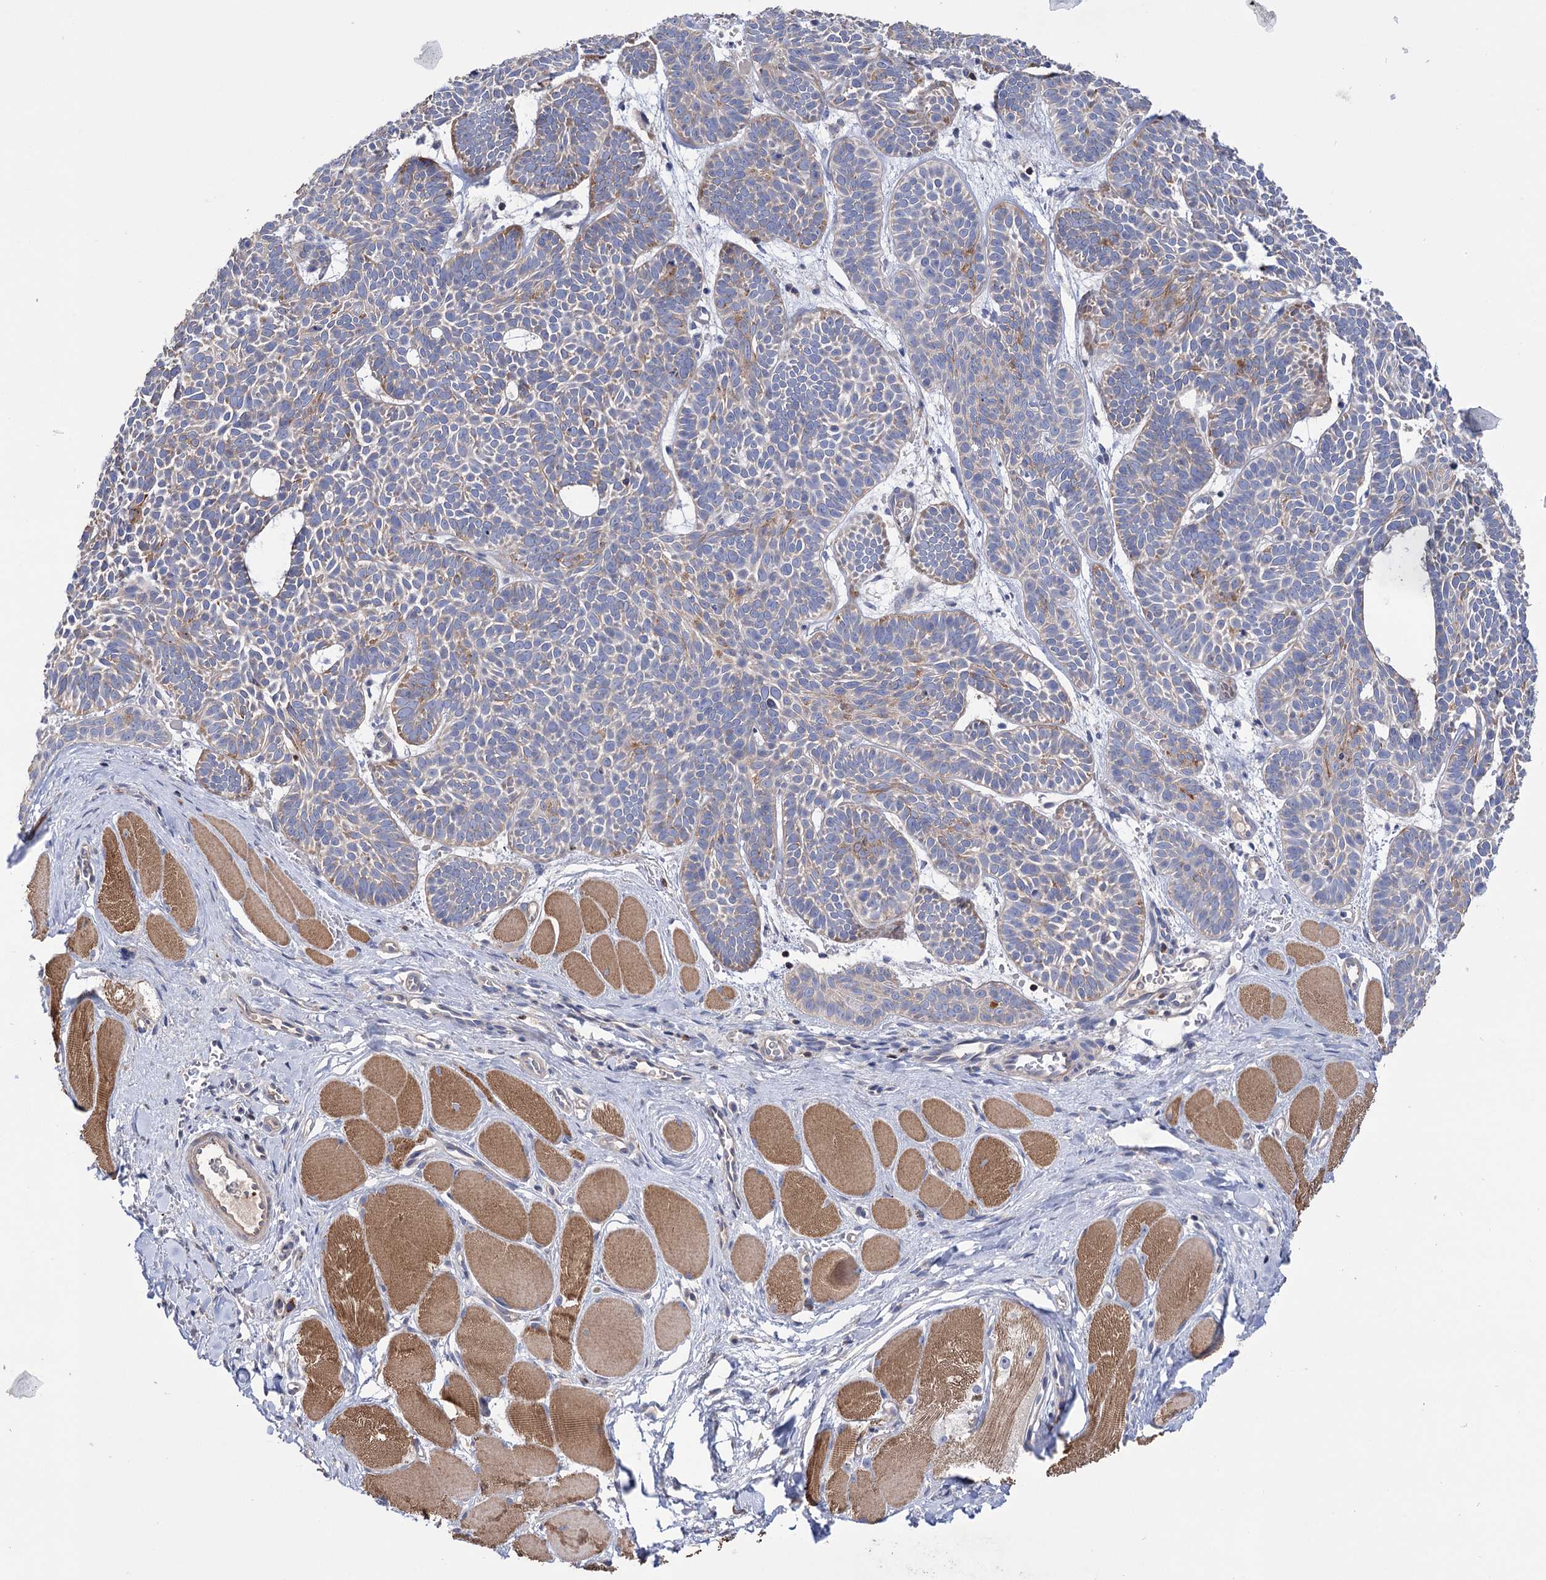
{"staining": {"intensity": "weak", "quantity": "25%-75%", "location": "cytoplasmic/membranous"}, "tissue": "skin cancer", "cell_type": "Tumor cells", "image_type": "cancer", "snomed": [{"axis": "morphology", "description": "Basal cell carcinoma"}, {"axis": "topography", "description": "Skin"}], "caption": "IHC histopathology image of neoplastic tissue: human basal cell carcinoma (skin) stained using IHC exhibits low levels of weak protein expression localized specifically in the cytoplasmic/membranous of tumor cells, appearing as a cytoplasmic/membranous brown color.", "gene": "BBS4", "patient": {"sex": "male", "age": 85}}